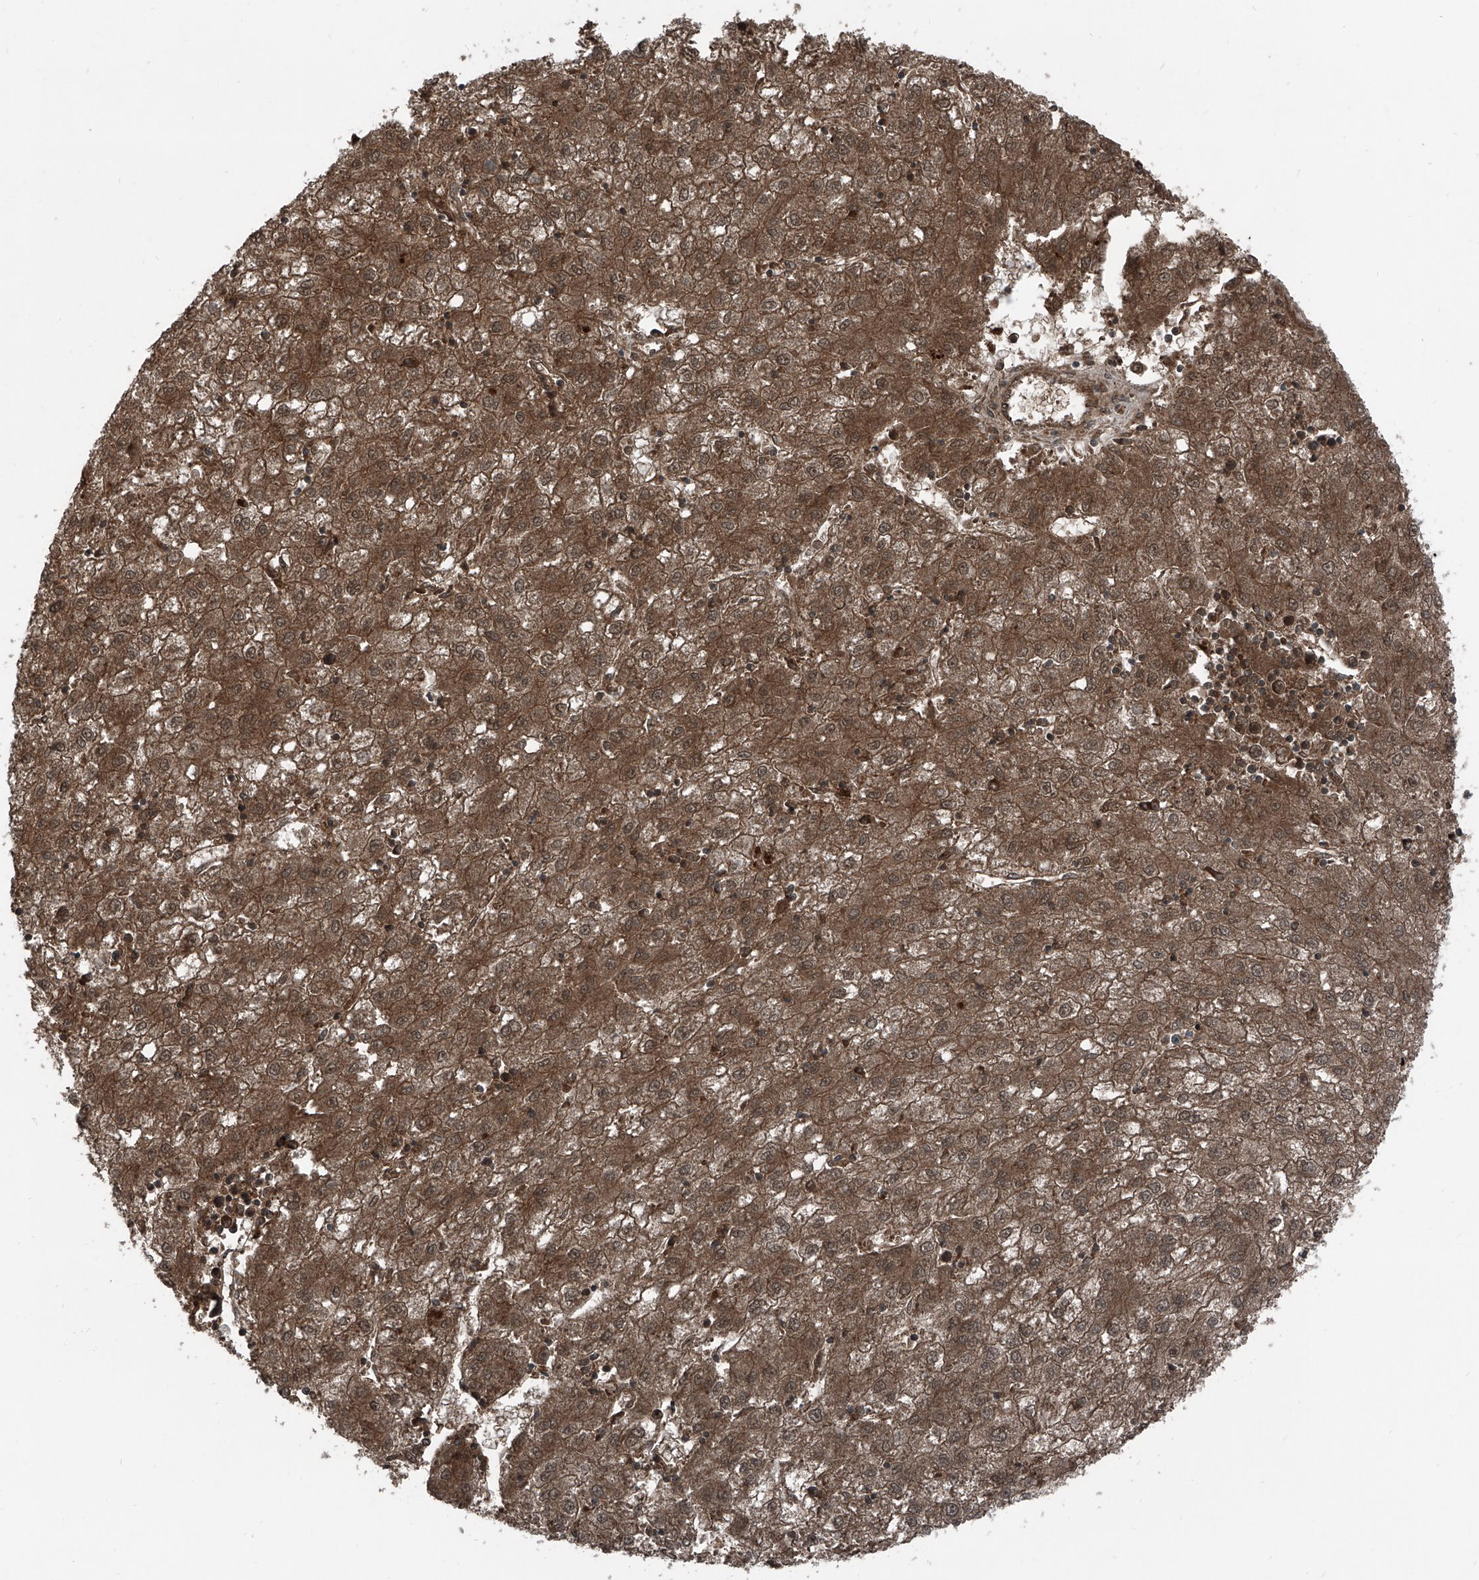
{"staining": {"intensity": "moderate", "quantity": ">75%", "location": "cytoplasmic/membranous"}, "tissue": "liver cancer", "cell_type": "Tumor cells", "image_type": "cancer", "snomed": [{"axis": "morphology", "description": "Carcinoma, Hepatocellular, NOS"}, {"axis": "topography", "description": "Liver"}], "caption": "Protein expression analysis of human liver cancer reveals moderate cytoplasmic/membranous staining in about >75% of tumor cells.", "gene": "RGN", "patient": {"sex": "male", "age": 72}}